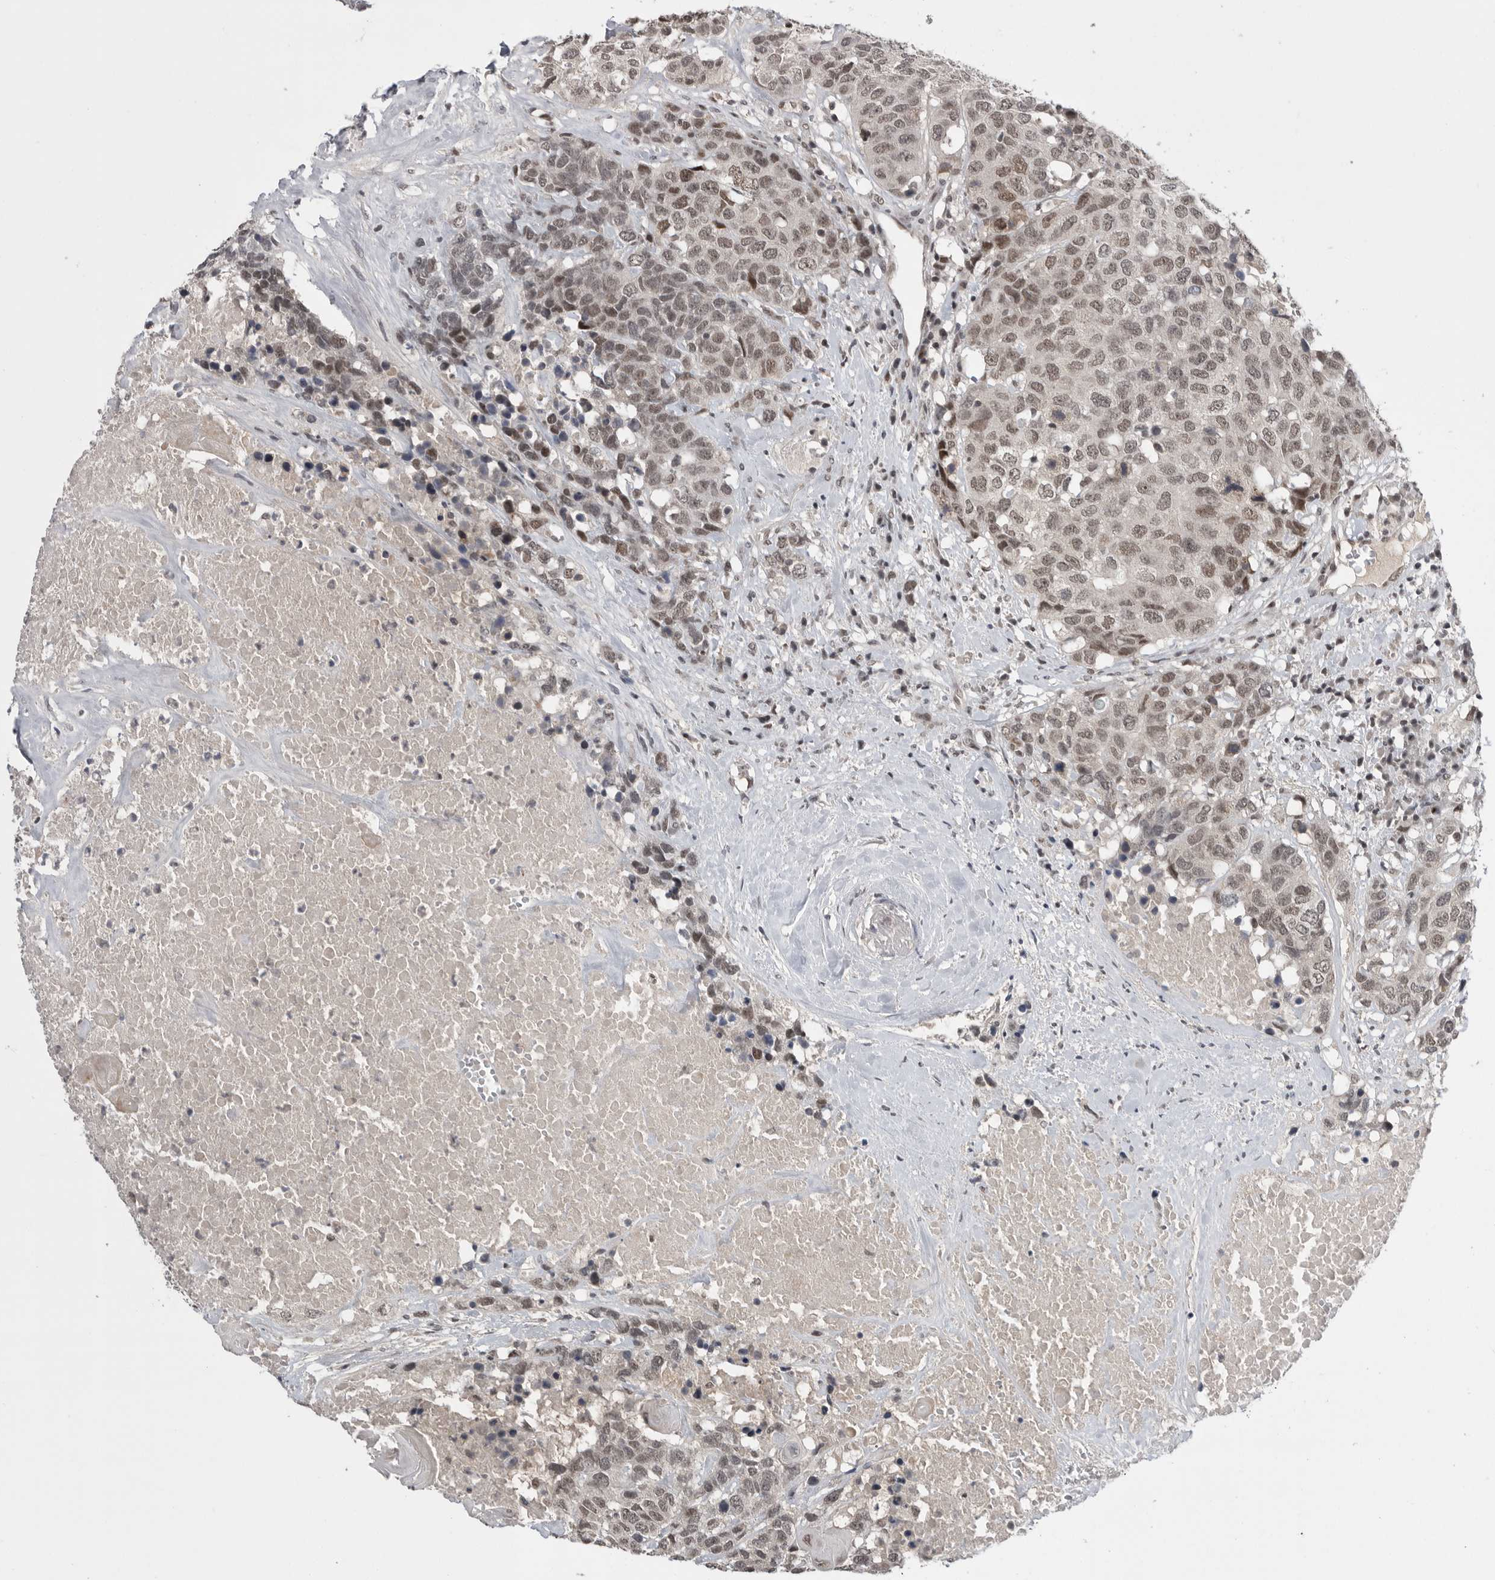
{"staining": {"intensity": "moderate", "quantity": ">75%", "location": "nuclear"}, "tissue": "head and neck cancer", "cell_type": "Tumor cells", "image_type": "cancer", "snomed": [{"axis": "morphology", "description": "Squamous cell carcinoma, NOS"}, {"axis": "topography", "description": "Head-Neck"}], "caption": "Head and neck cancer (squamous cell carcinoma) stained with DAB (3,3'-diaminobenzidine) immunohistochemistry (IHC) exhibits medium levels of moderate nuclear staining in about >75% of tumor cells.", "gene": "POU5F1", "patient": {"sex": "male", "age": 66}}